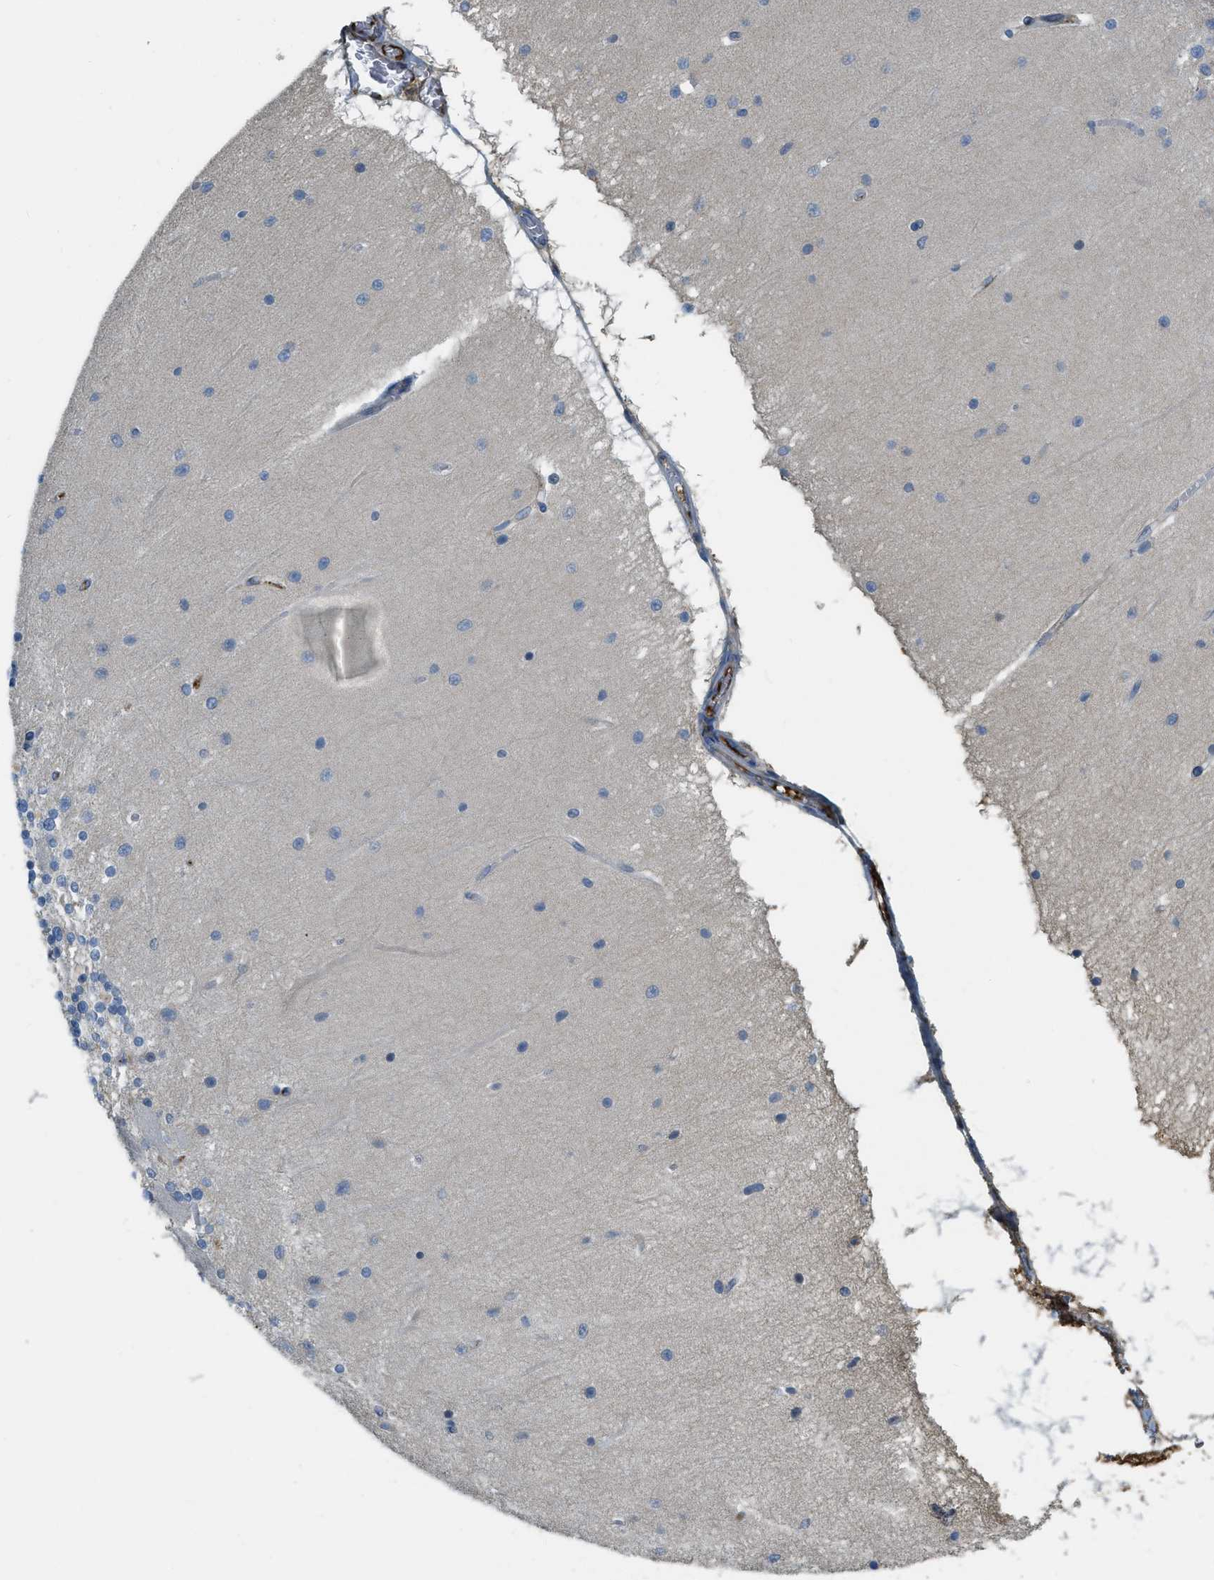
{"staining": {"intensity": "weak", "quantity": "25%-75%", "location": "cytoplasmic/membranous"}, "tissue": "cerebellum", "cell_type": "Cells in granular layer", "image_type": "normal", "snomed": [{"axis": "morphology", "description": "Normal tissue, NOS"}, {"axis": "topography", "description": "Cerebellum"}], "caption": "Protein staining exhibits weak cytoplasmic/membranous staining in about 25%-75% of cells in granular layer in normal cerebellum.", "gene": "PRTN3", "patient": {"sex": "female", "age": 54}}